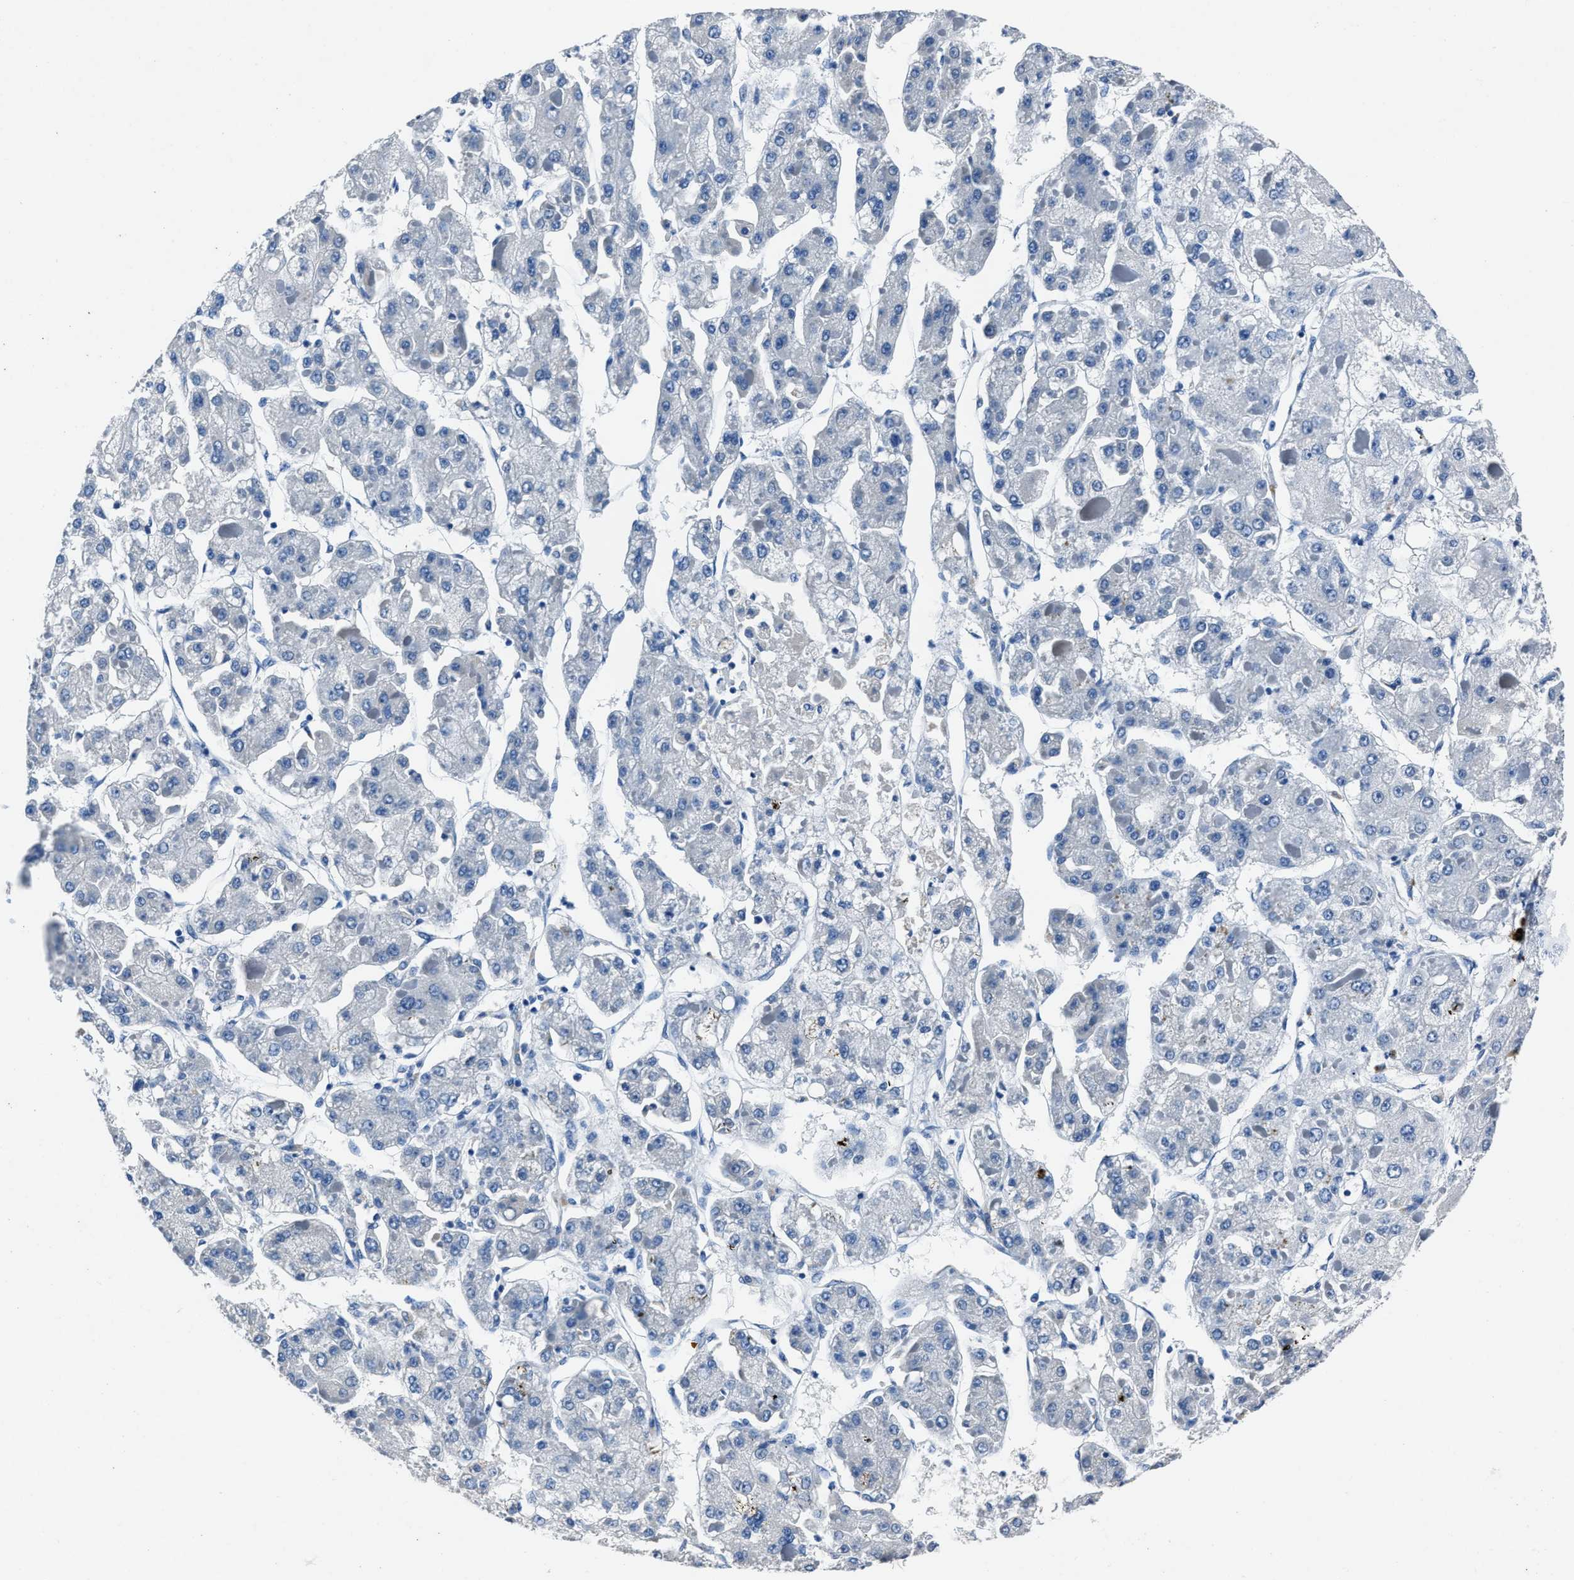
{"staining": {"intensity": "negative", "quantity": "none", "location": "none"}, "tissue": "liver cancer", "cell_type": "Tumor cells", "image_type": "cancer", "snomed": [{"axis": "morphology", "description": "Carcinoma, Hepatocellular, NOS"}, {"axis": "topography", "description": "Liver"}], "caption": "A high-resolution micrograph shows immunohistochemistry (IHC) staining of liver cancer (hepatocellular carcinoma), which shows no significant staining in tumor cells. (Brightfield microscopy of DAB (3,3'-diaminobenzidine) IHC at high magnification).", "gene": "NACAD", "patient": {"sex": "female", "age": 73}}